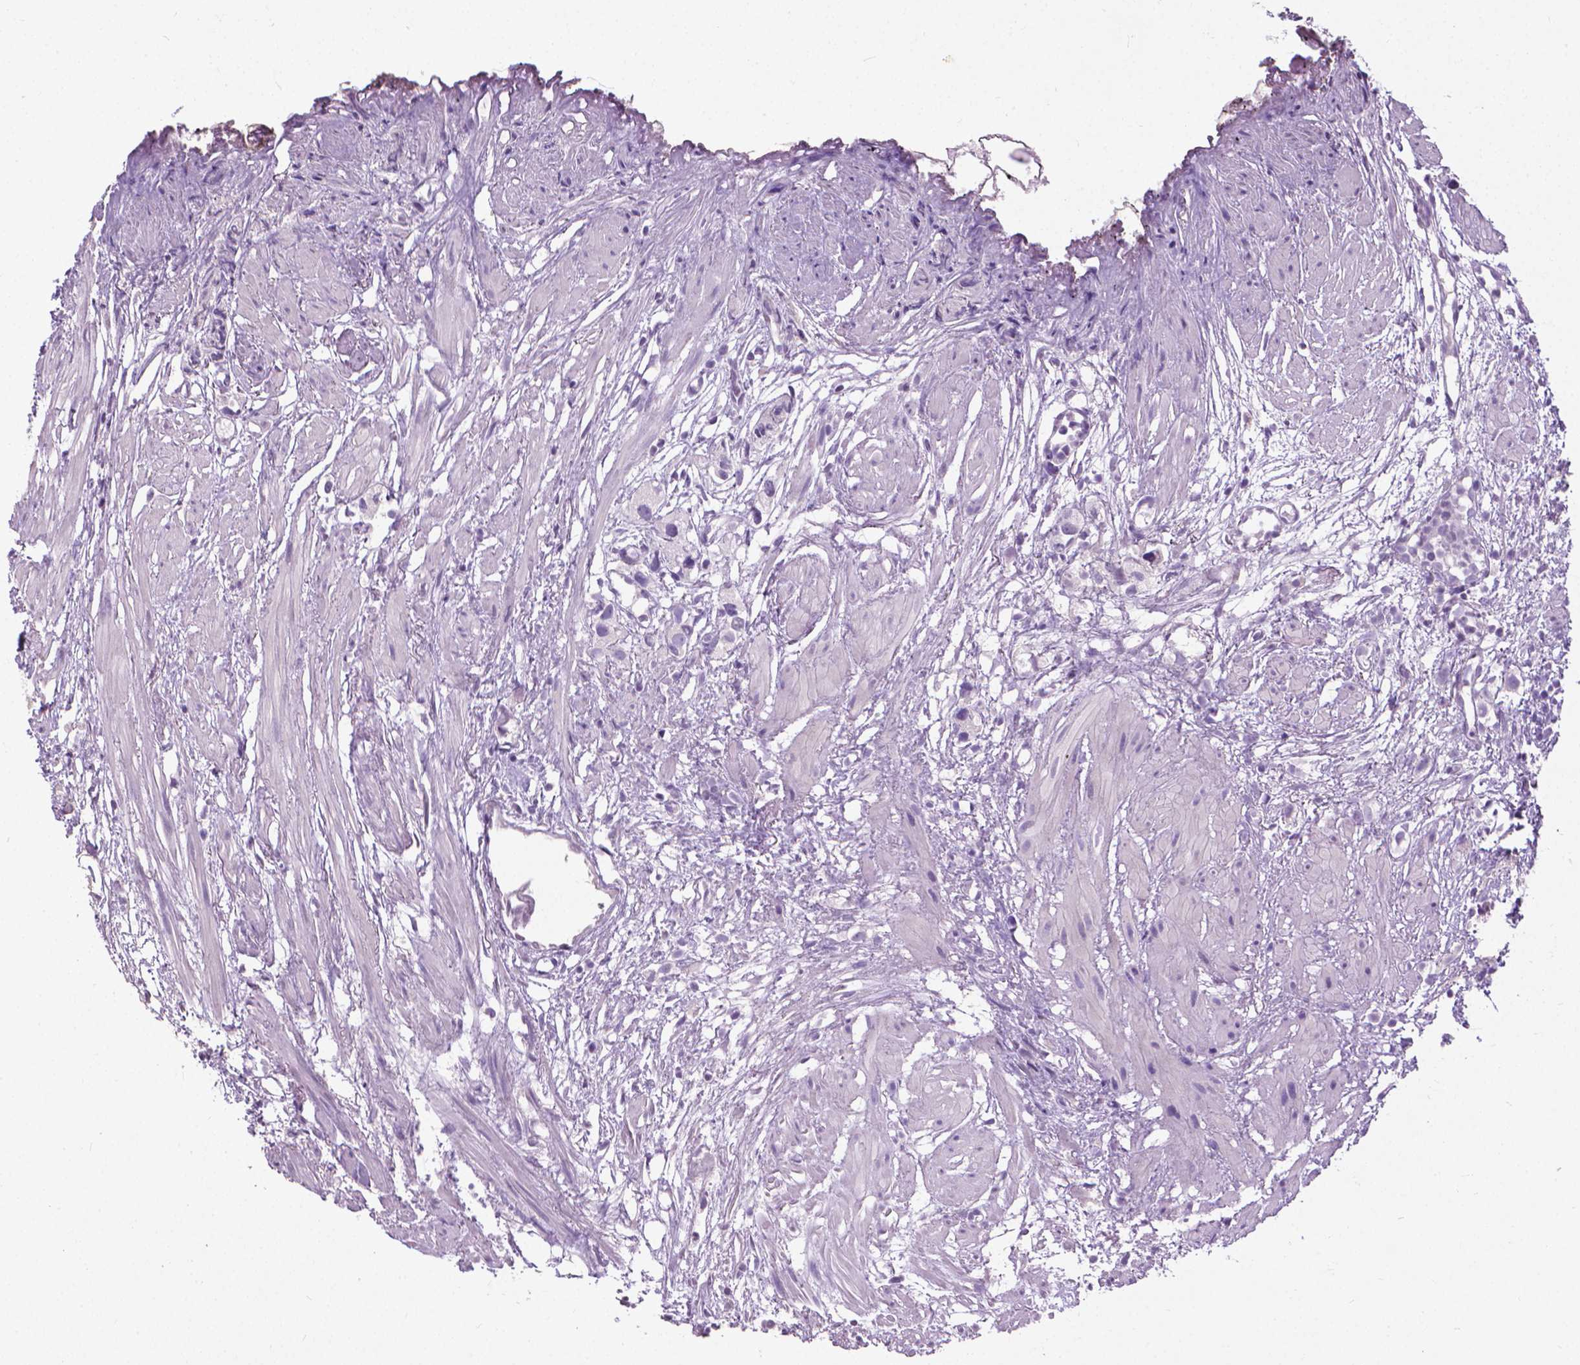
{"staining": {"intensity": "negative", "quantity": "none", "location": "none"}, "tissue": "prostate cancer", "cell_type": "Tumor cells", "image_type": "cancer", "snomed": [{"axis": "morphology", "description": "Adenocarcinoma, High grade"}, {"axis": "topography", "description": "Prostate"}], "caption": "This is an immunohistochemistry histopathology image of human prostate adenocarcinoma (high-grade). There is no staining in tumor cells.", "gene": "KRT5", "patient": {"sex": "male", "age": 68}}